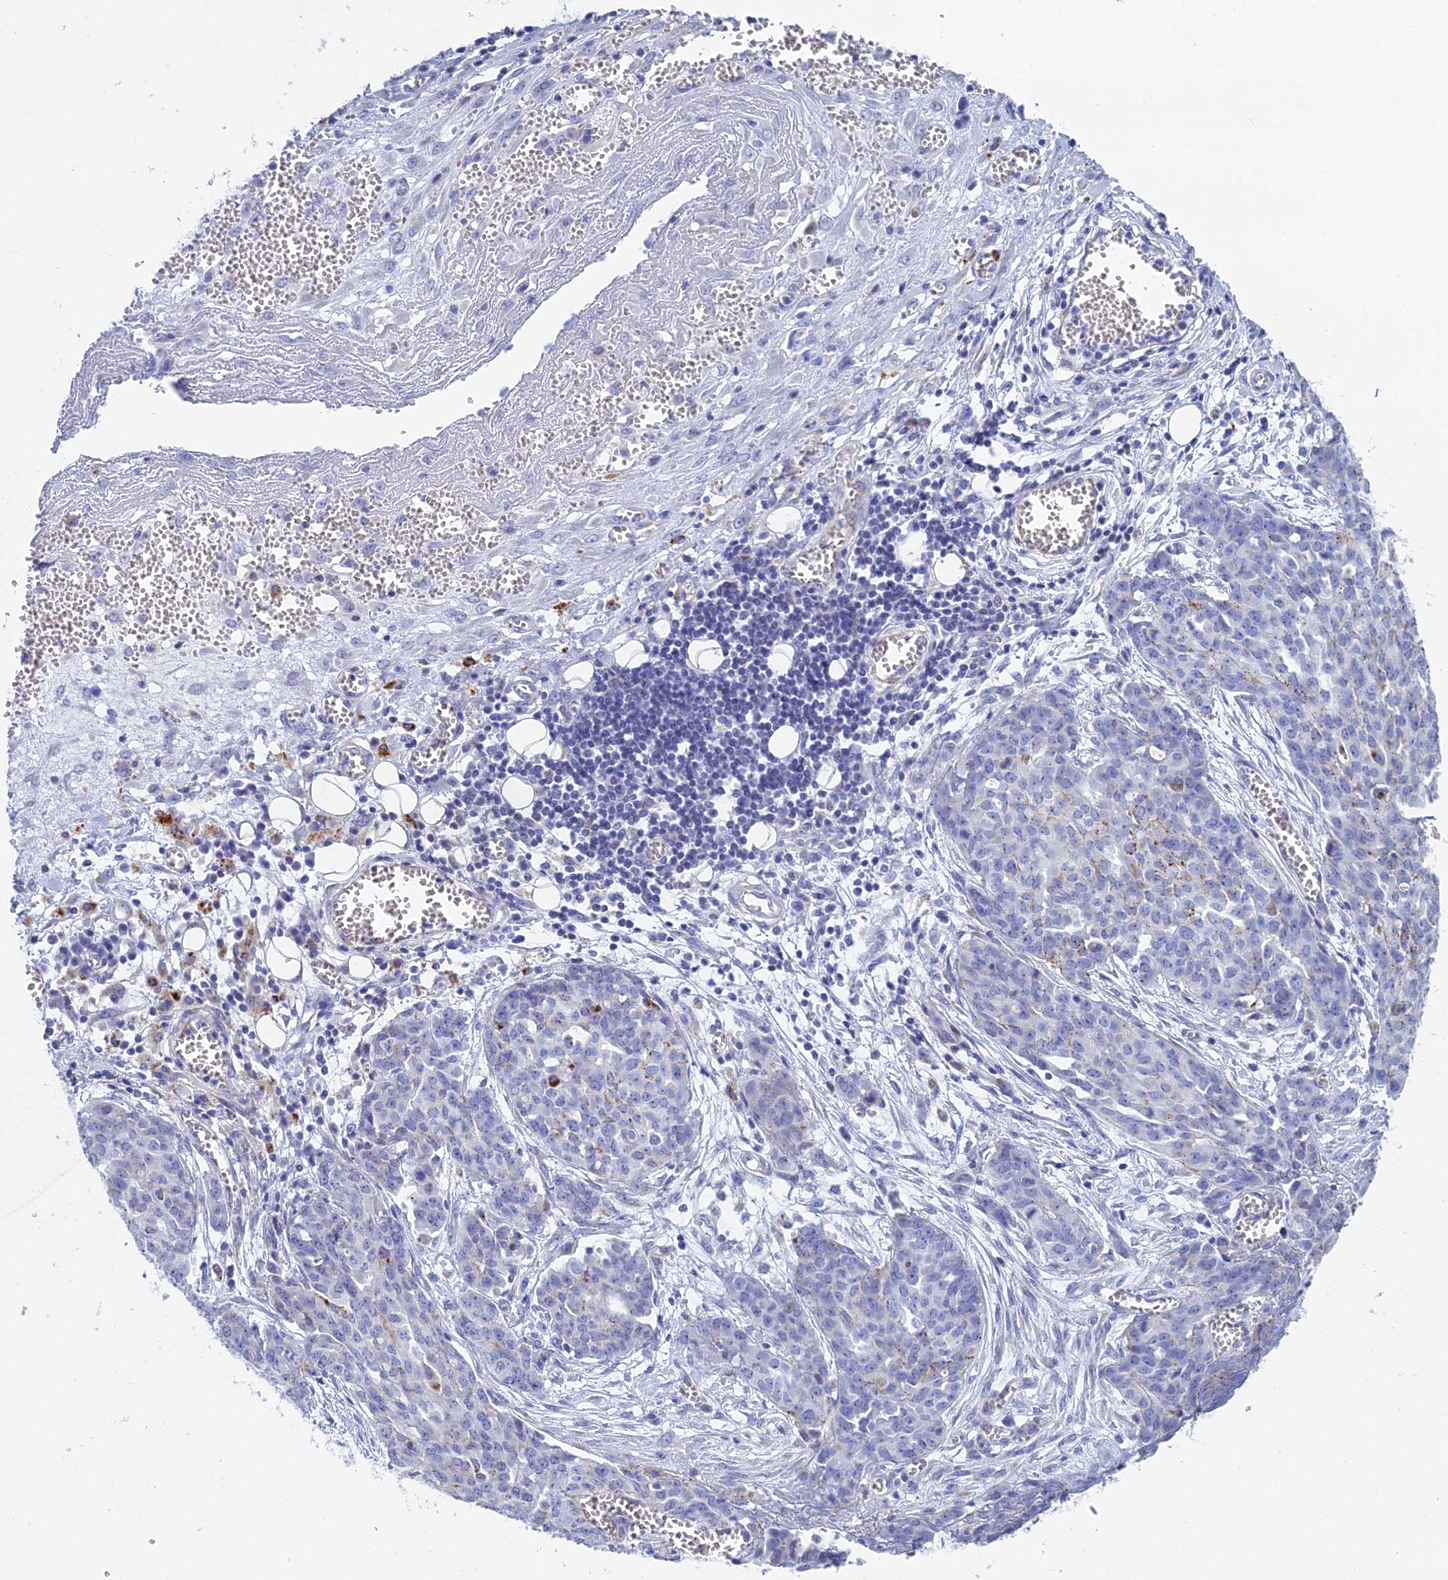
{"staining": {"intensity": "negative", "quantity": "none", "location": "none"}, "tissue": "ovarian cancer", "cell_type": "Tumor cells", "image_type": "cancer", "snomed": [{"axis": "morphology", "description": "Cystadenocarcinoma, serous, NOS"}, {"axis": "topography", "description": "Soft tissue"}, {"axis": "topography", "description": "Ovary"}], "caption": "Tumor cells are negative for protein expression in human ovarian cancer (serous cystadenocarcinoma).", "gene": "CFAP210", "patient": {"sex": "female", "age": 57}}